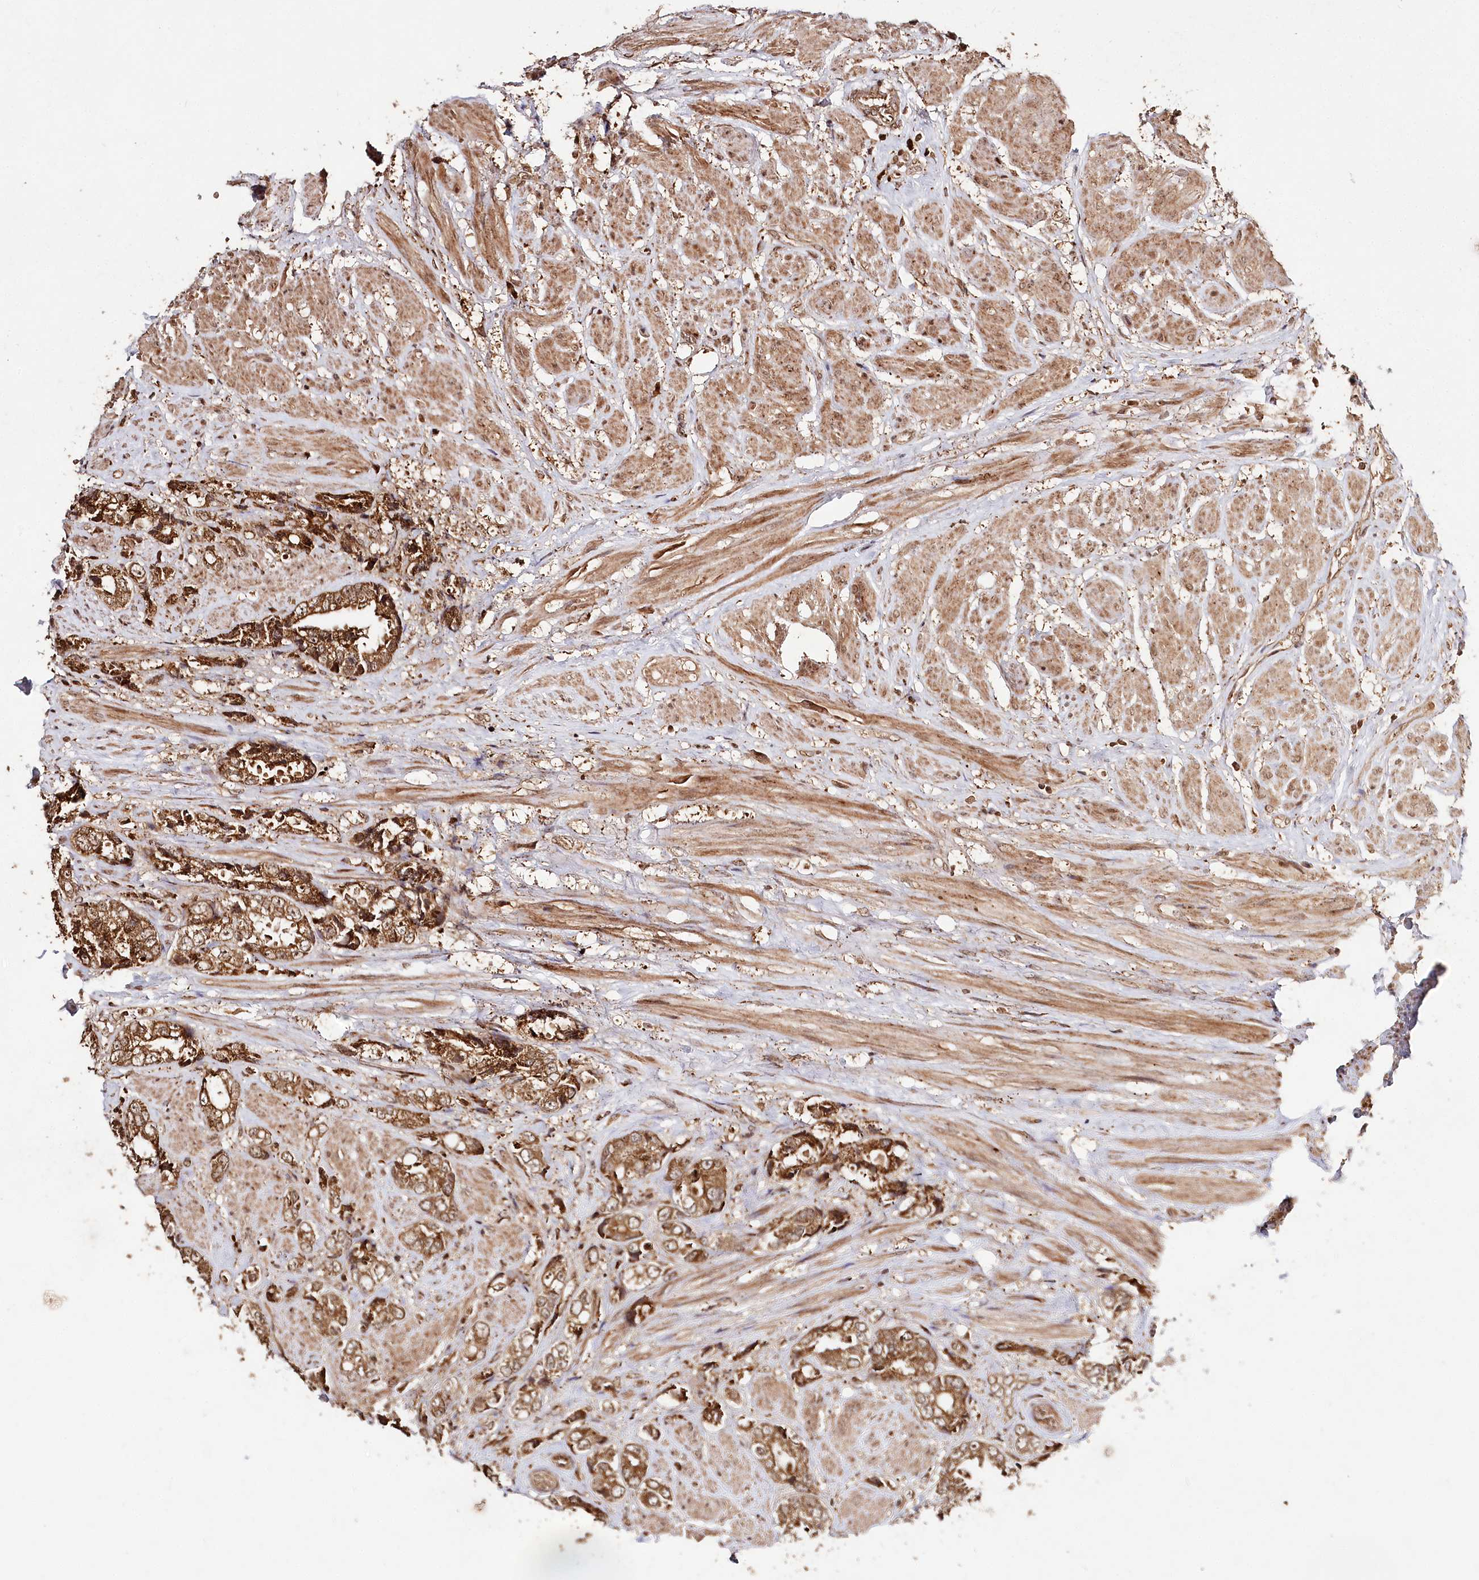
{"staining": {"intensity": "strong", "quantity": ">75%", "location": "cytoplasmic/membranous,nuclear"}, "tissue": "prostate cancer", "cell_type": "Tumor cells", "image_type": "cancer", "snomed": [{"axis": "morphology", "description": "Adenocarcinoma, High grade"}, {"axis": "topography", "description": "Prostate"}], "caption": "Adenocarcinoma (high-grade) (prostate) stained for a protein (brown) exhibits strong cytoplasmic/membranous and nuclear positive staining in about >75% of tumor cells.", "gene": "ULK2", "patient": {"sex": "male", "age": 61}}